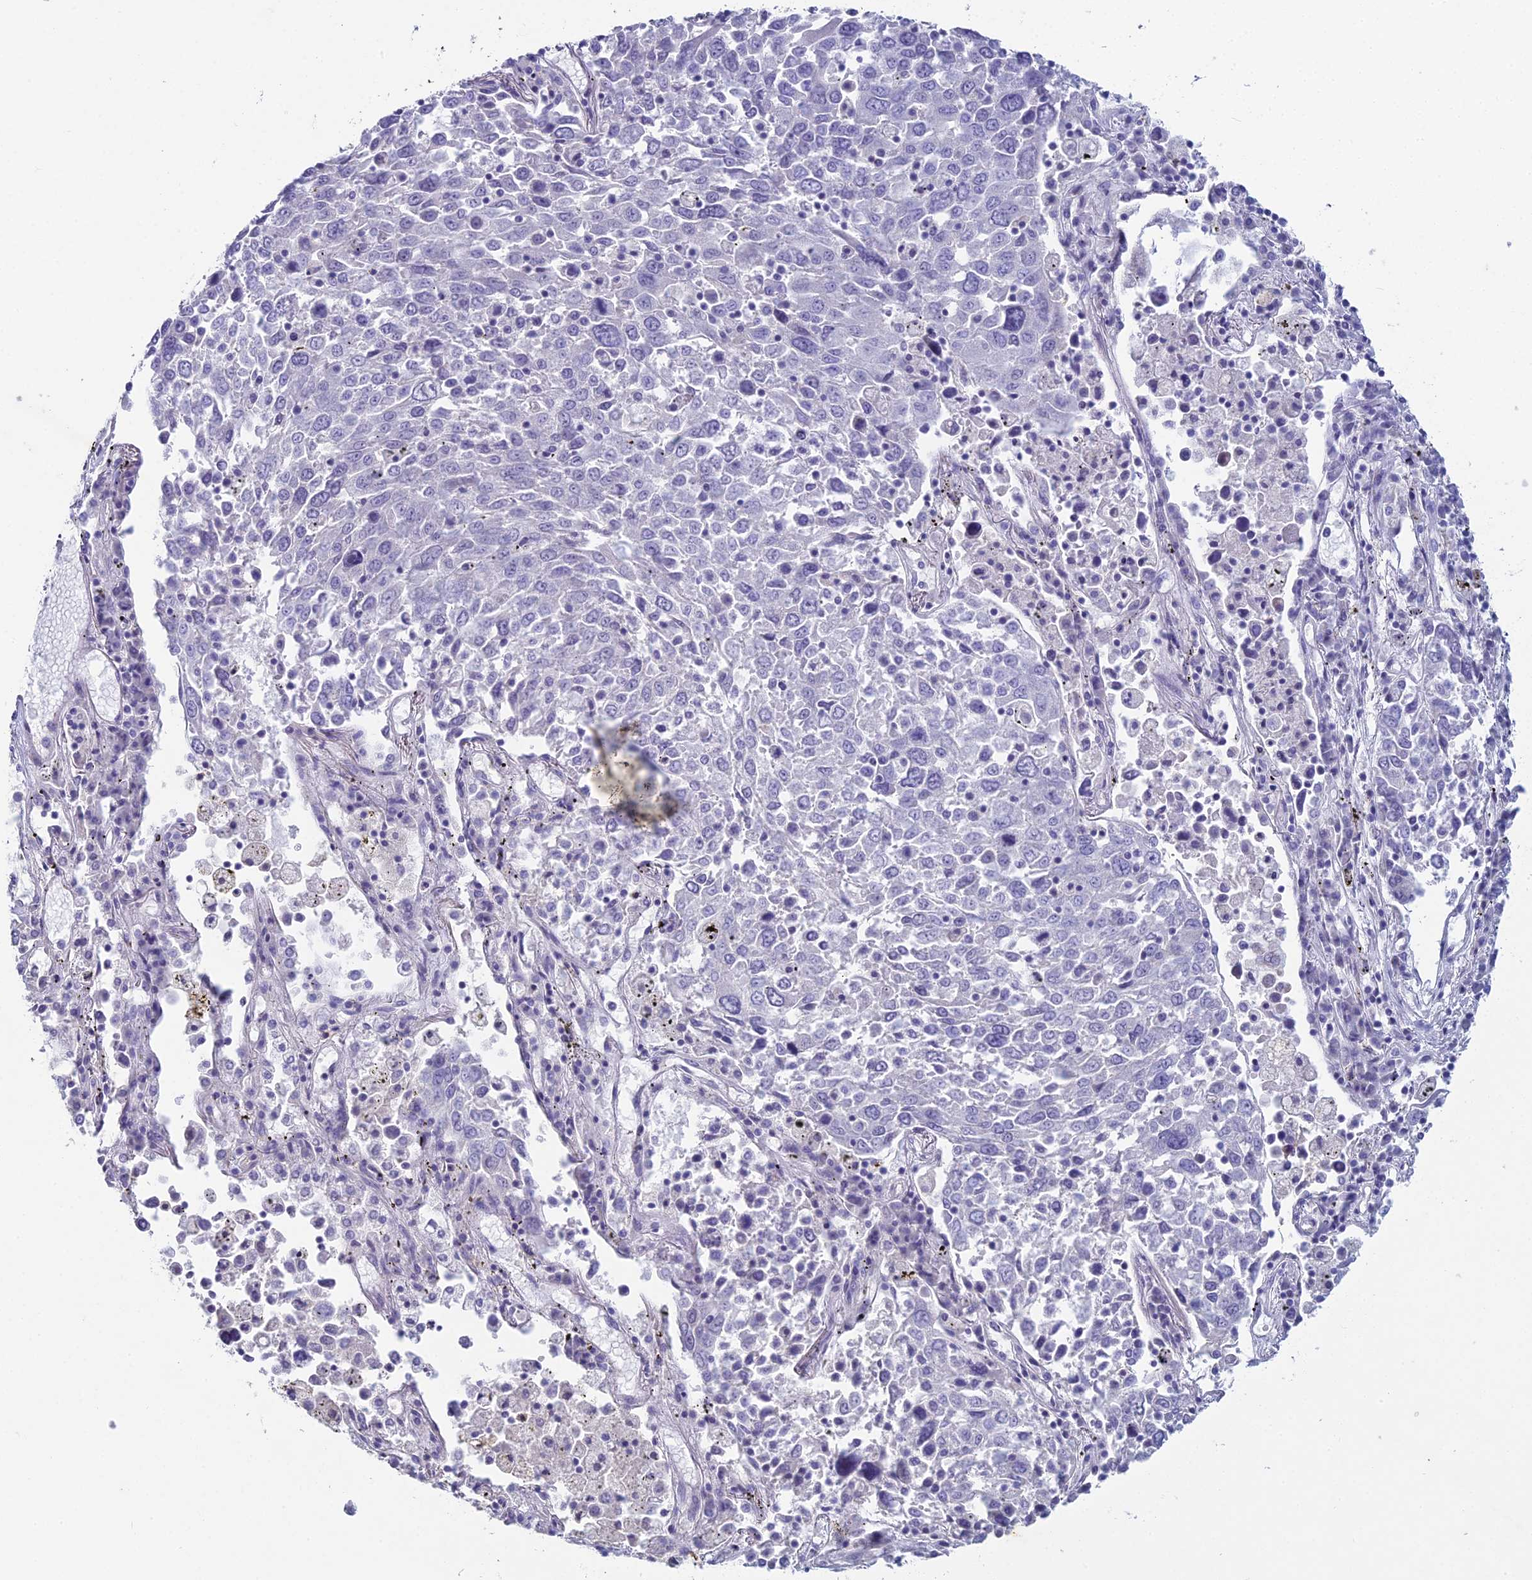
{"staining": {"intensity": "negative", "quantity": "none", "location": "none"}, "tissue": "lung cancer", "cell_type": "Tumor cells", "image_type": "cancer", "snomed": [{"axis": "morphology", "description": "Squamous cell carcinoma, NOS"}, {"axis": "topography", "description": "Lung"}], "caption": "This is an immunohistochemistry image of human lung cancer. There is no expression in tumor cells.", "gene": "NCAM1", "patient": {"sex": "male", "age": 65}}